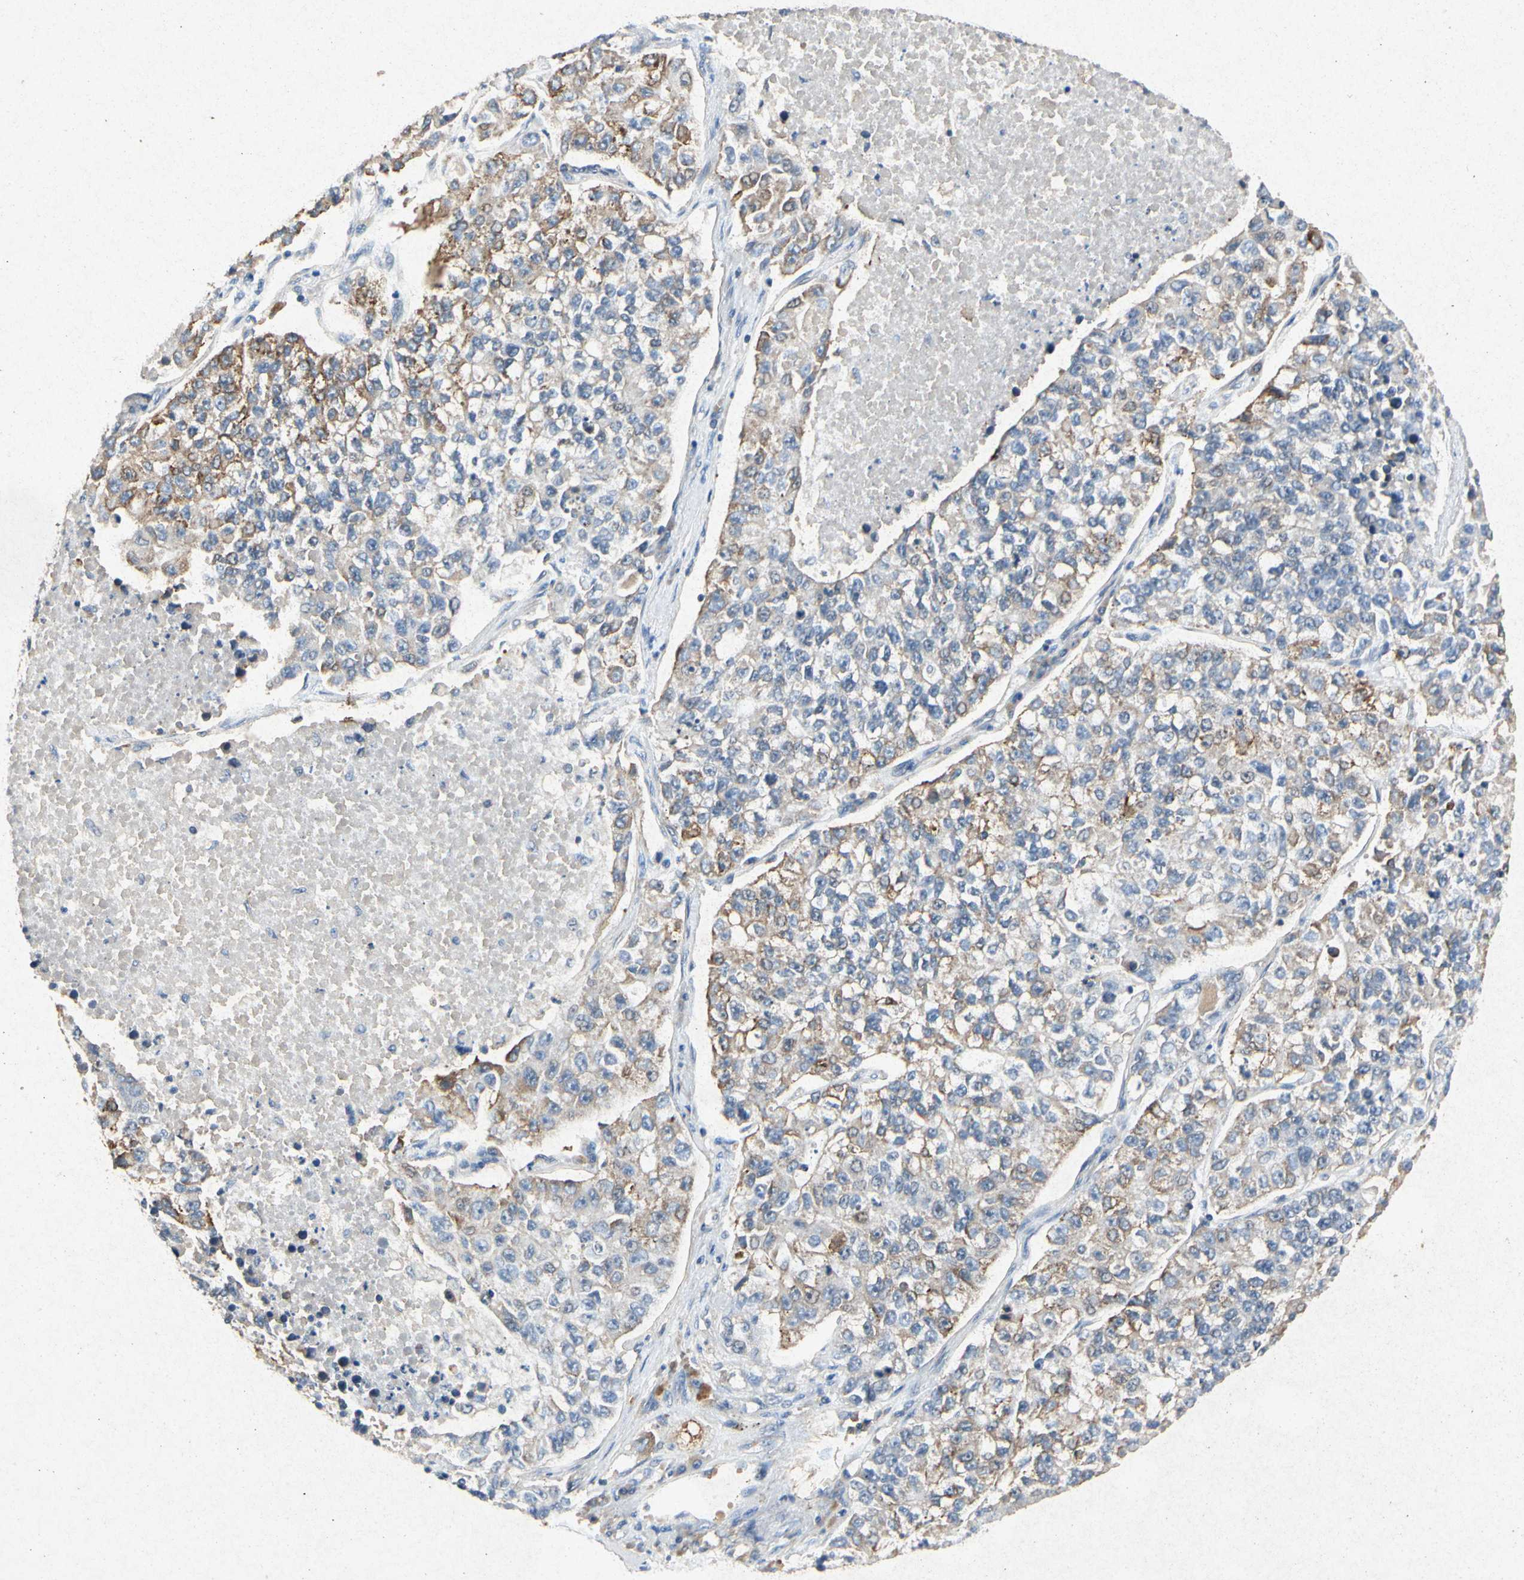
{"staining": {"intensity": "moderate", "quantity": "25%-75%", "location": "cytoplasmic/membranous"}, "tissue": "lung cancer", "cell_type": "Tumor cells", "image_type": "cancer", "snomed": [{"axis": "morphology", "description": "Adenocarcinoma, NOS"}, {"axis": "topography", "description": "Lung"}], "caption": "Human adenocarcinoma (lung) stained for a protein (brown) reveals moderate cytoplasmic/membranous positive positivity in approximately 25%-75% of tumor cells.", "gene": "RPS6KA1", "patient": {"sex": "male", "age": 49}}